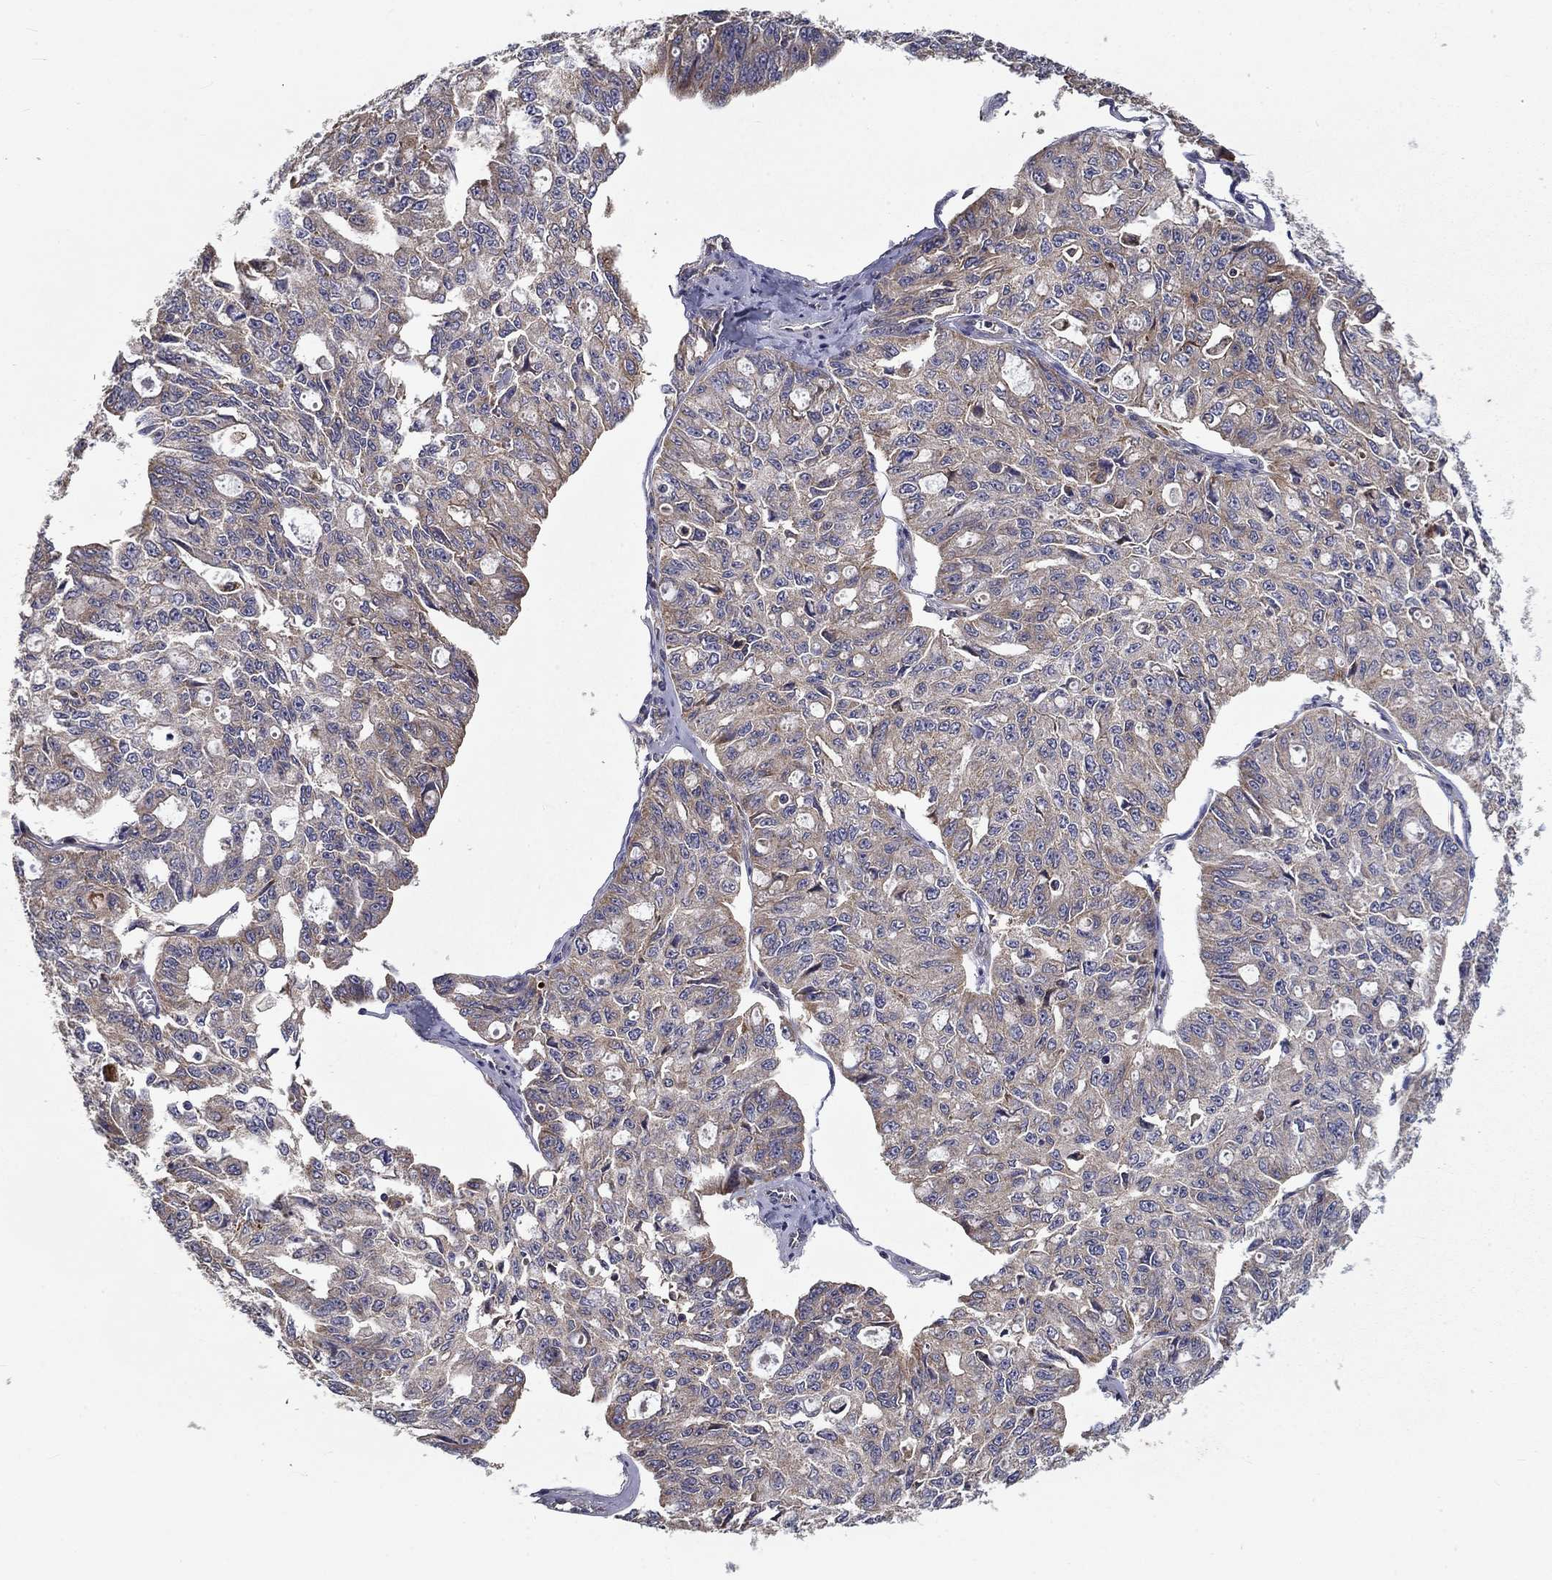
{"staining": {"intensity": "weak", "quantity": "25%-75%", "location": "cytoplasmic/membranous"}, "tissue": "ovarian cancer", "cell_type": "Tumor cells", "image_type": "cancer", "snomed": [{"axis": "morphology", "description": "Carcinoma, endometroid"}, {"axis": "topography", "description": "Ovary"}], "caption": "About 25%-75% of tumor cells in human ovarian cancer (endometroid carcinoma) reveal weak cytoplasmic/membranous protein staining as visualized by brown immunohistochemical staining.", "gene": "ALDH4A1", "patient": {"sex": "female", "age": 65}}